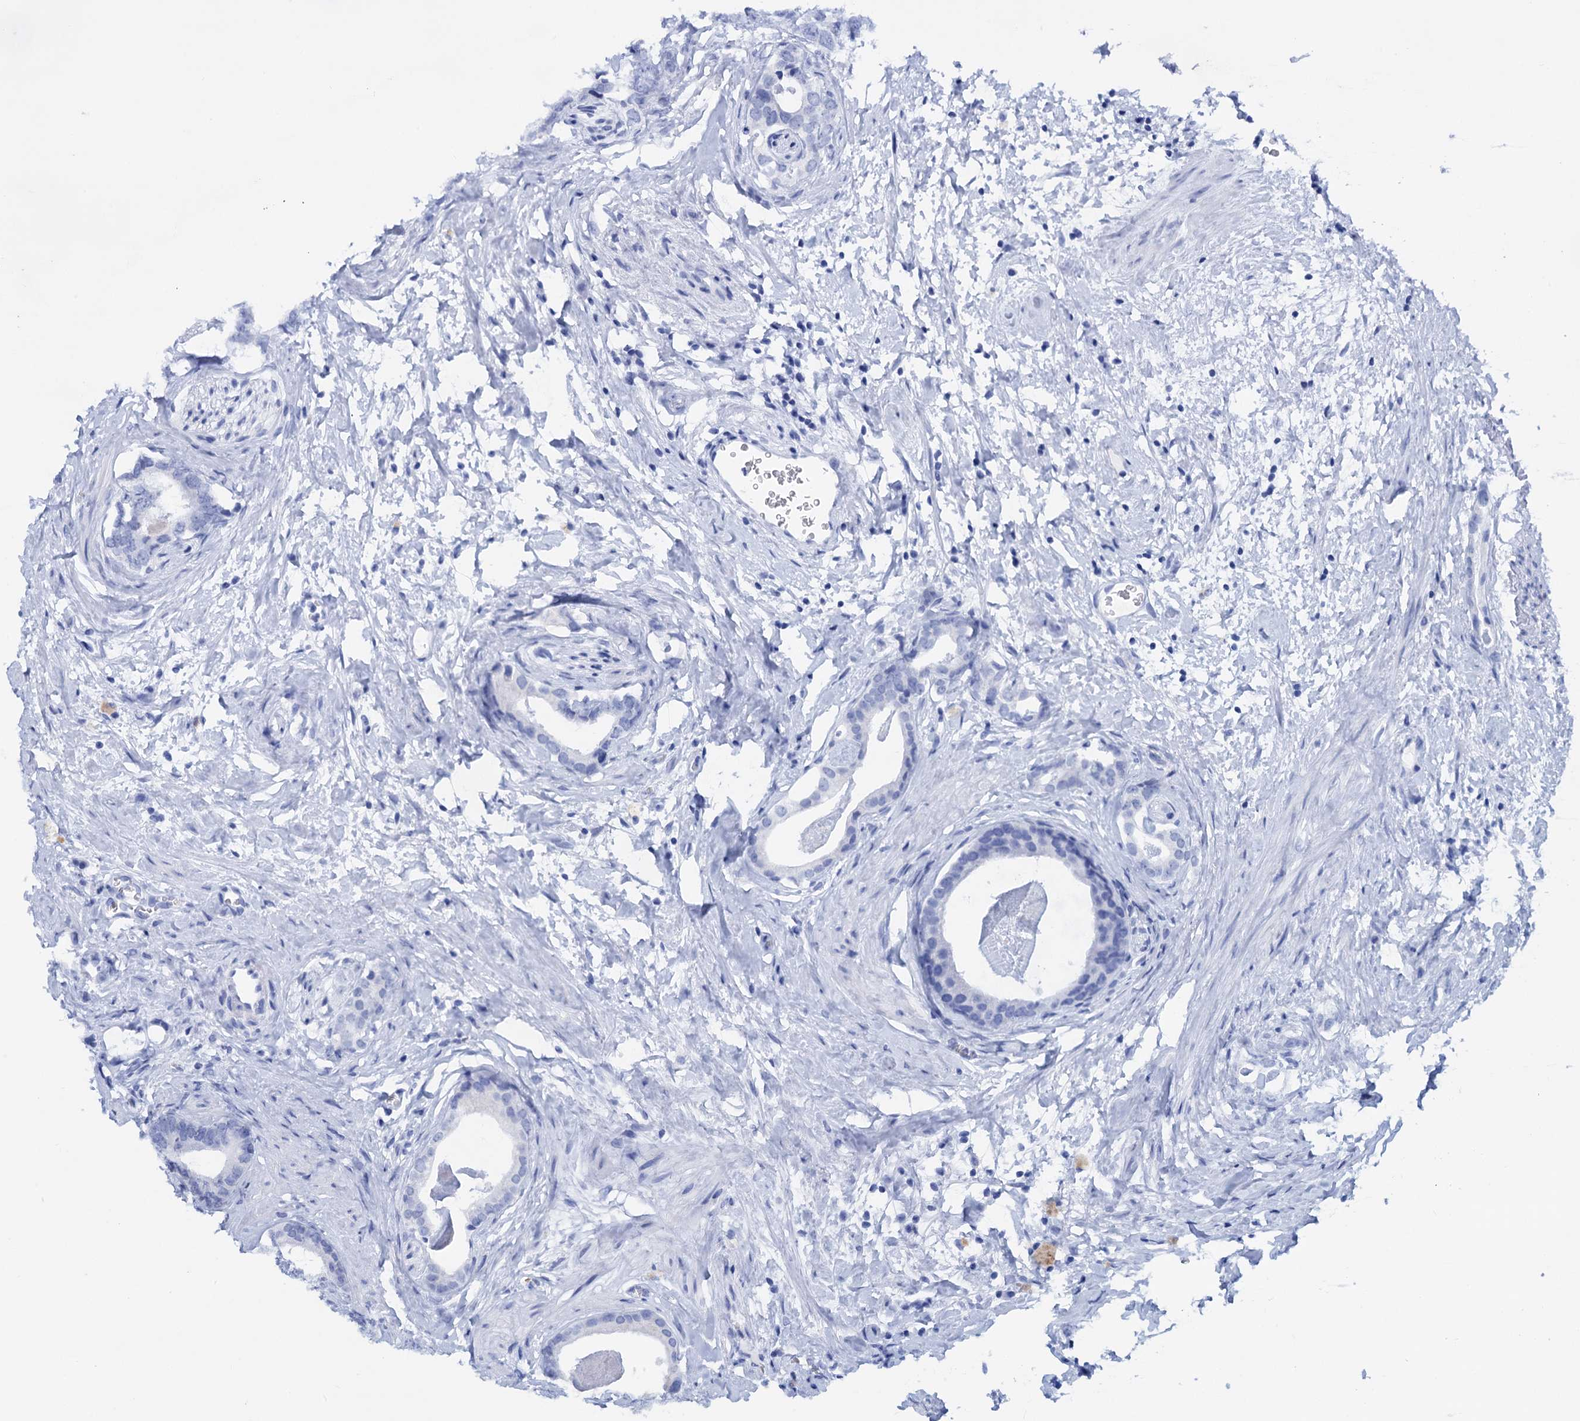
{"staining": {"intensity": "negative", "quantity": "none", "location": "none"}, "tissue": "prostate cancer", "cell_type": "Tumor cells", "image_type": "cancer", "snomed": [{"axis": "morphology", "description": "Adenocarcinoma, Low grade"}, {"axis": "topography", "description": "Prostate"}], "caption": "The histopathology image demonstrates no staining of tumor cells in prostate cancer.", "gene": "ANKS3", "patient": {"sex": "male", "age": 63}}